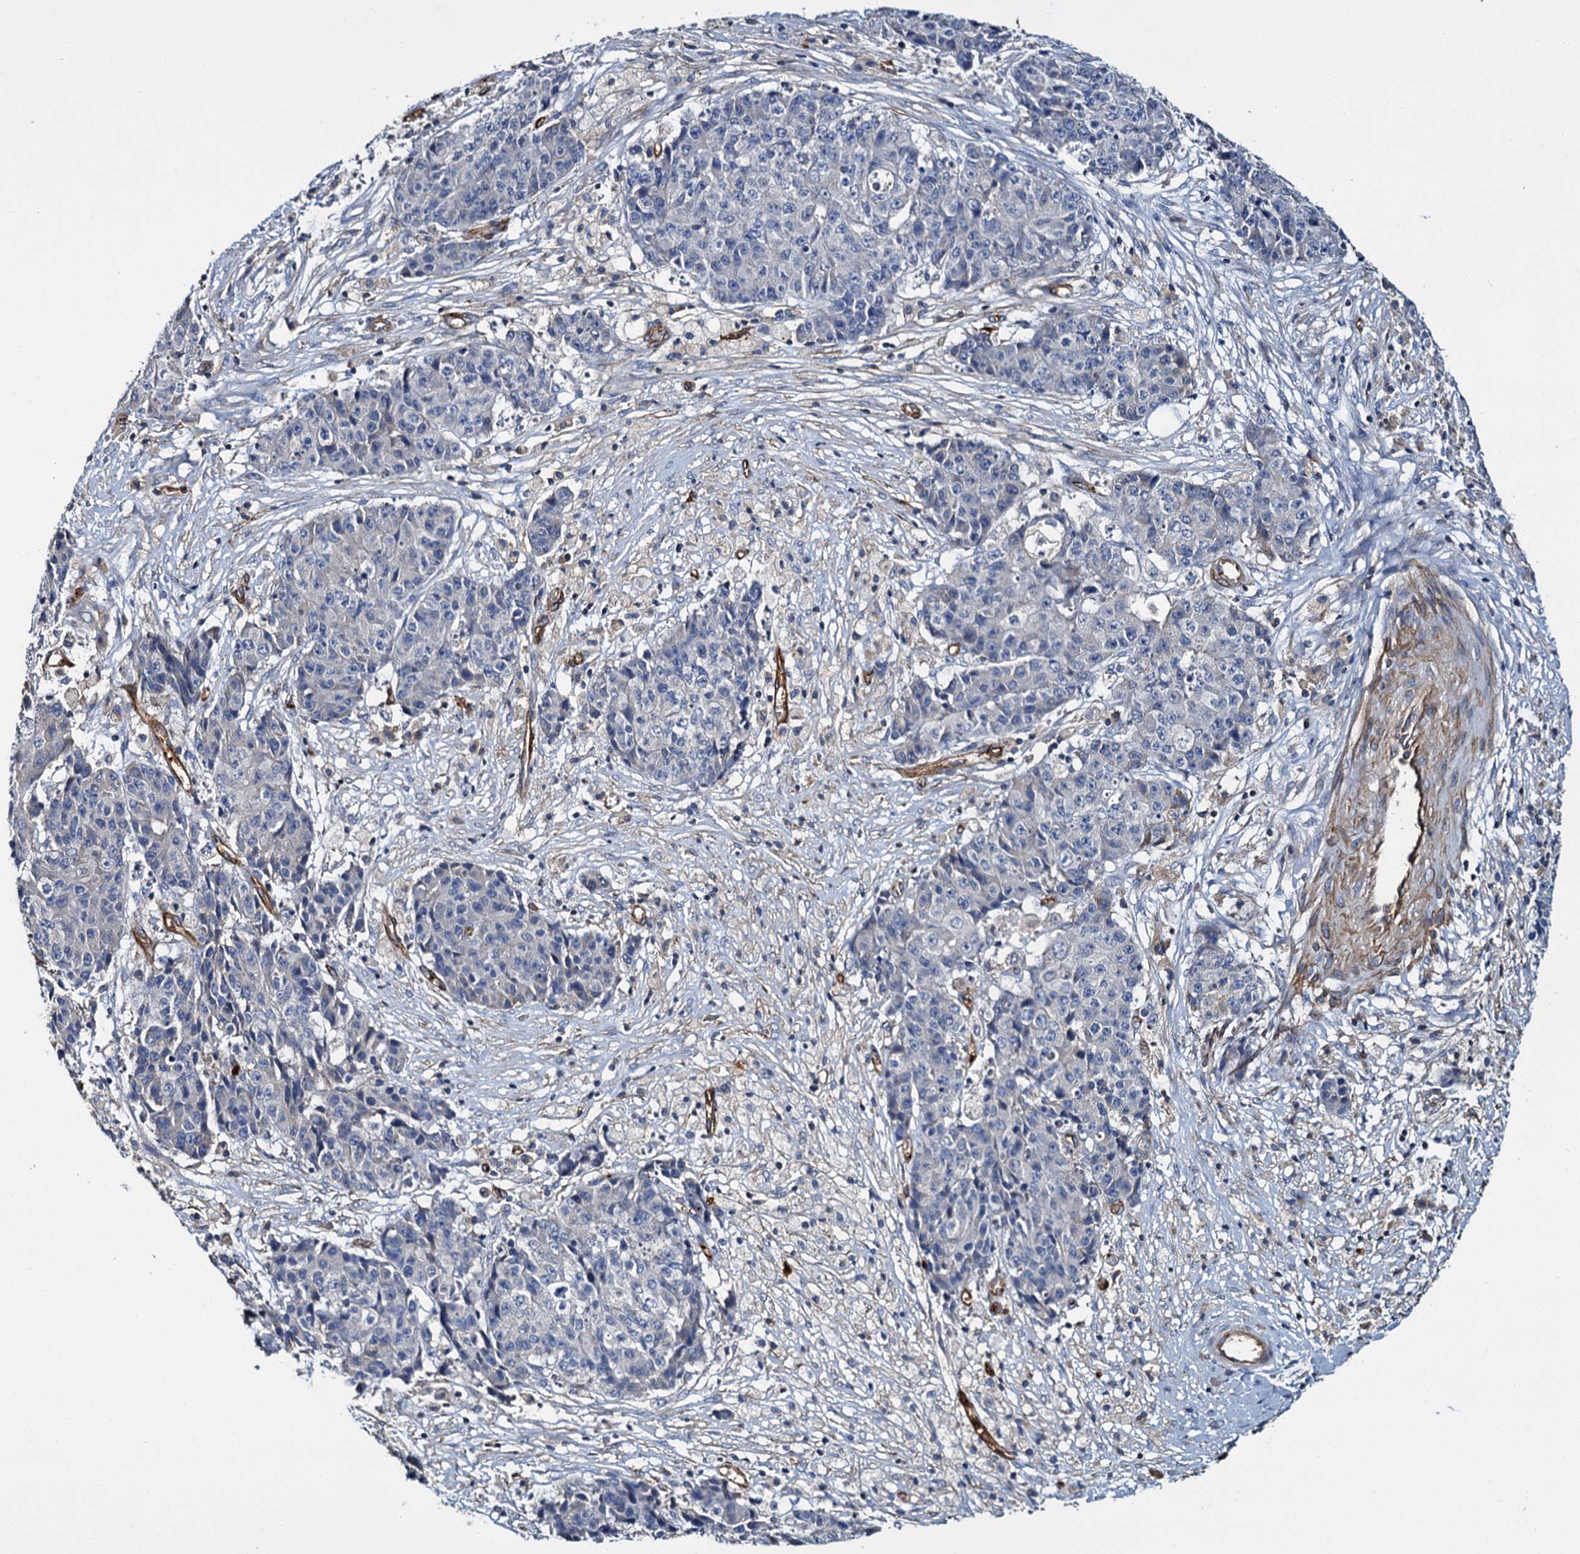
{"staining": {"intensity": "negative", "quantity": "none", "location": "none"}, "tissue": "ovarian cancer", "cell_type": "Tumor cells", "image_type": "cancer", "snomed": [{"axis": "morphology", "description": "Carcinoma, endometroid"}, {"axis": "topography", "description": "Ovary"}], "caption": "IHC micrograph of neoplastic tissue: human ovarian endometroid carcinoma stained with DAB reveals no significant protein expression in tumor cells.", "gene": "CACNA1C", "patient": {"sex": "female", "age": 42}}